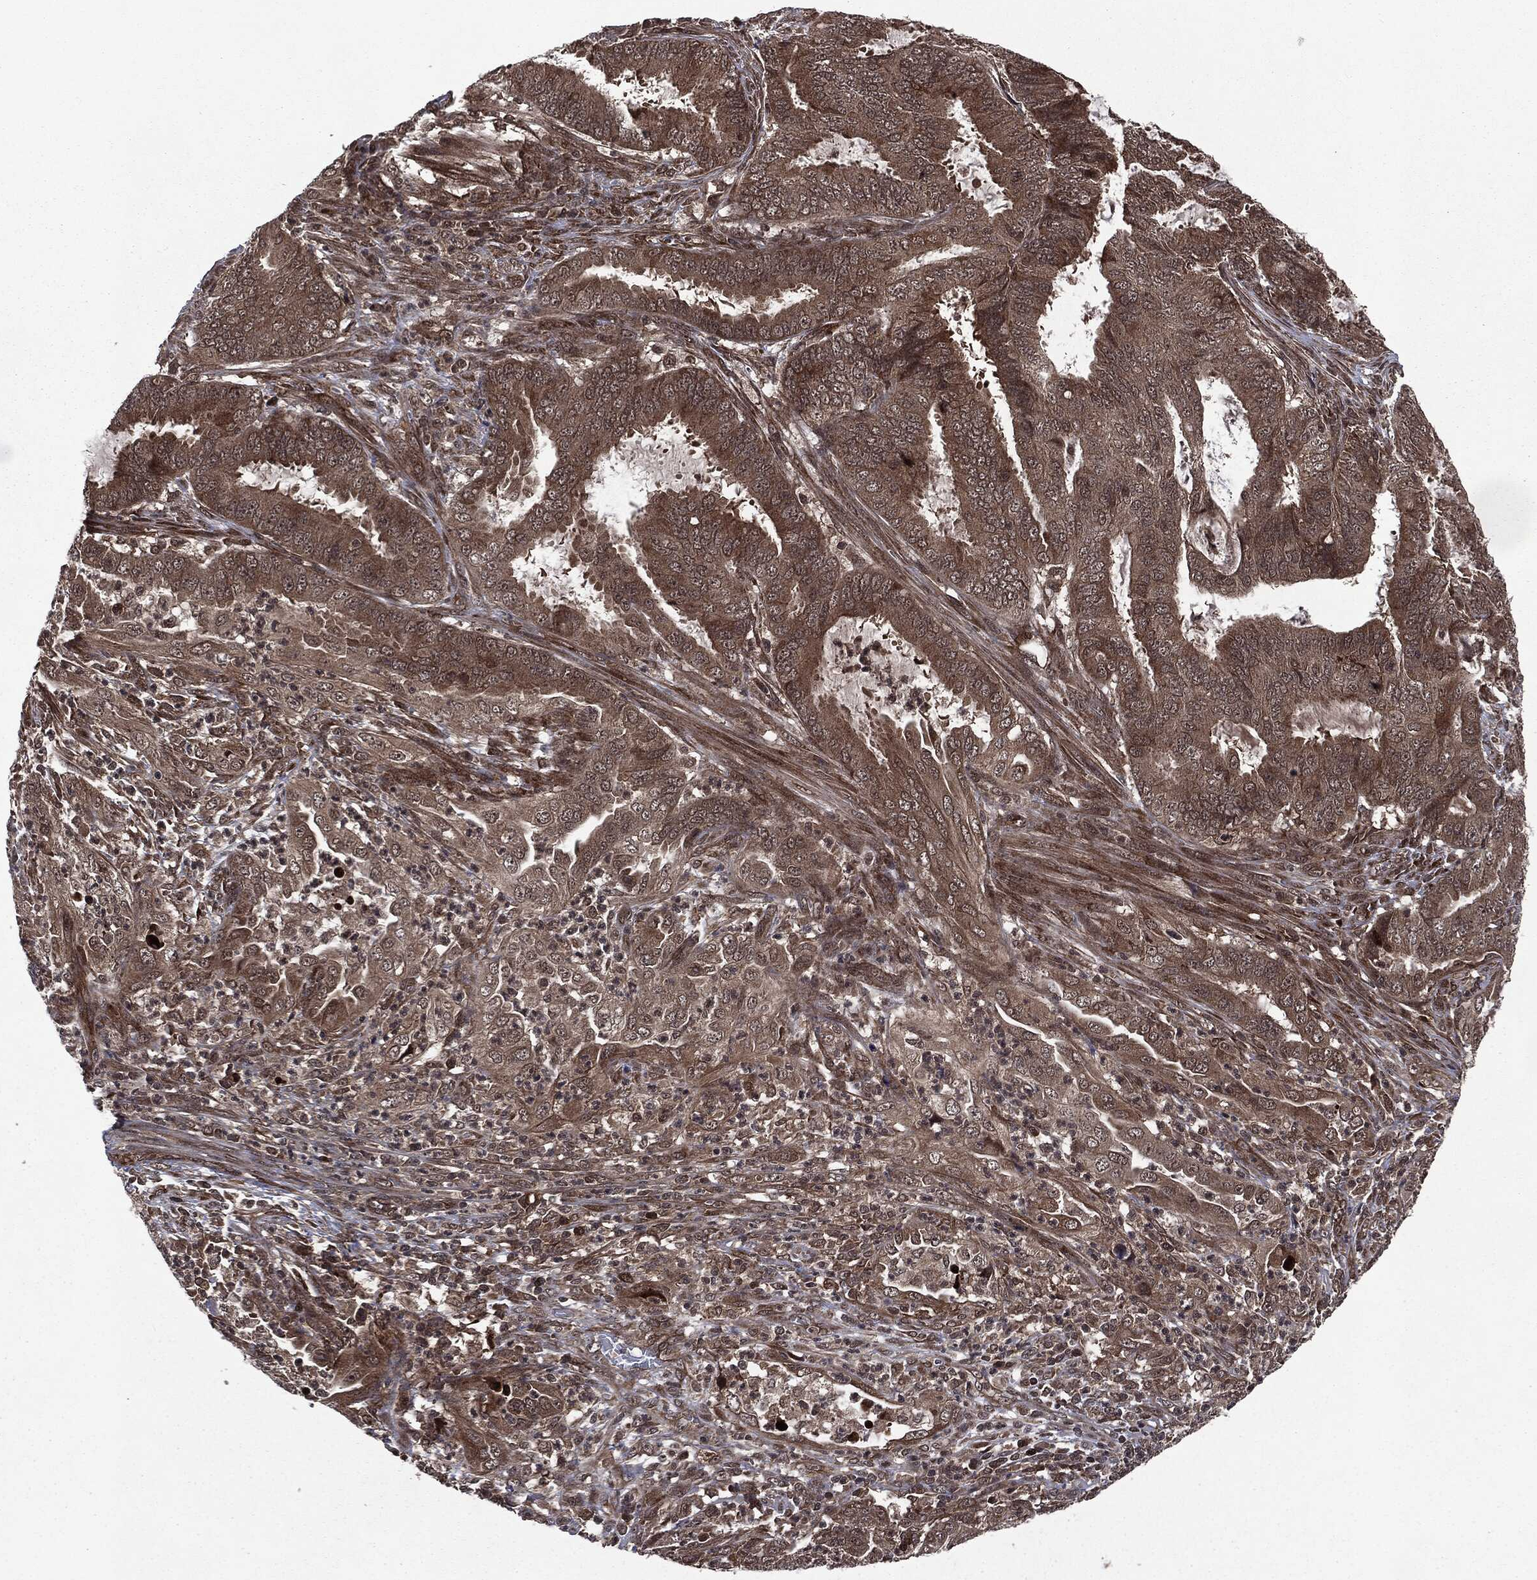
{"staining": {"intensity": "moderate", "quantity": "25%-75%", "location": "cytoplasmic/membranous"}, "tissue": "endometrial cancer", "cell_type": "Tumor cells", "image_type": "cancer", "snomed": [{"axis": "morphology", "description": "Adenocarcinoma, NOS"}, {"axis": "topography", "description": "Endometrium"}], "caption": "Endometrial adenocarcinoma stained with DAB (3,3'-diaminobenzidine) IHC exhibits medium levels of moderate cytoplasmic/membranous staining in approximately 25%-75% of tumor cells.", "gene": "STAU2", "patient": {"sex": "female", "age": 51}}